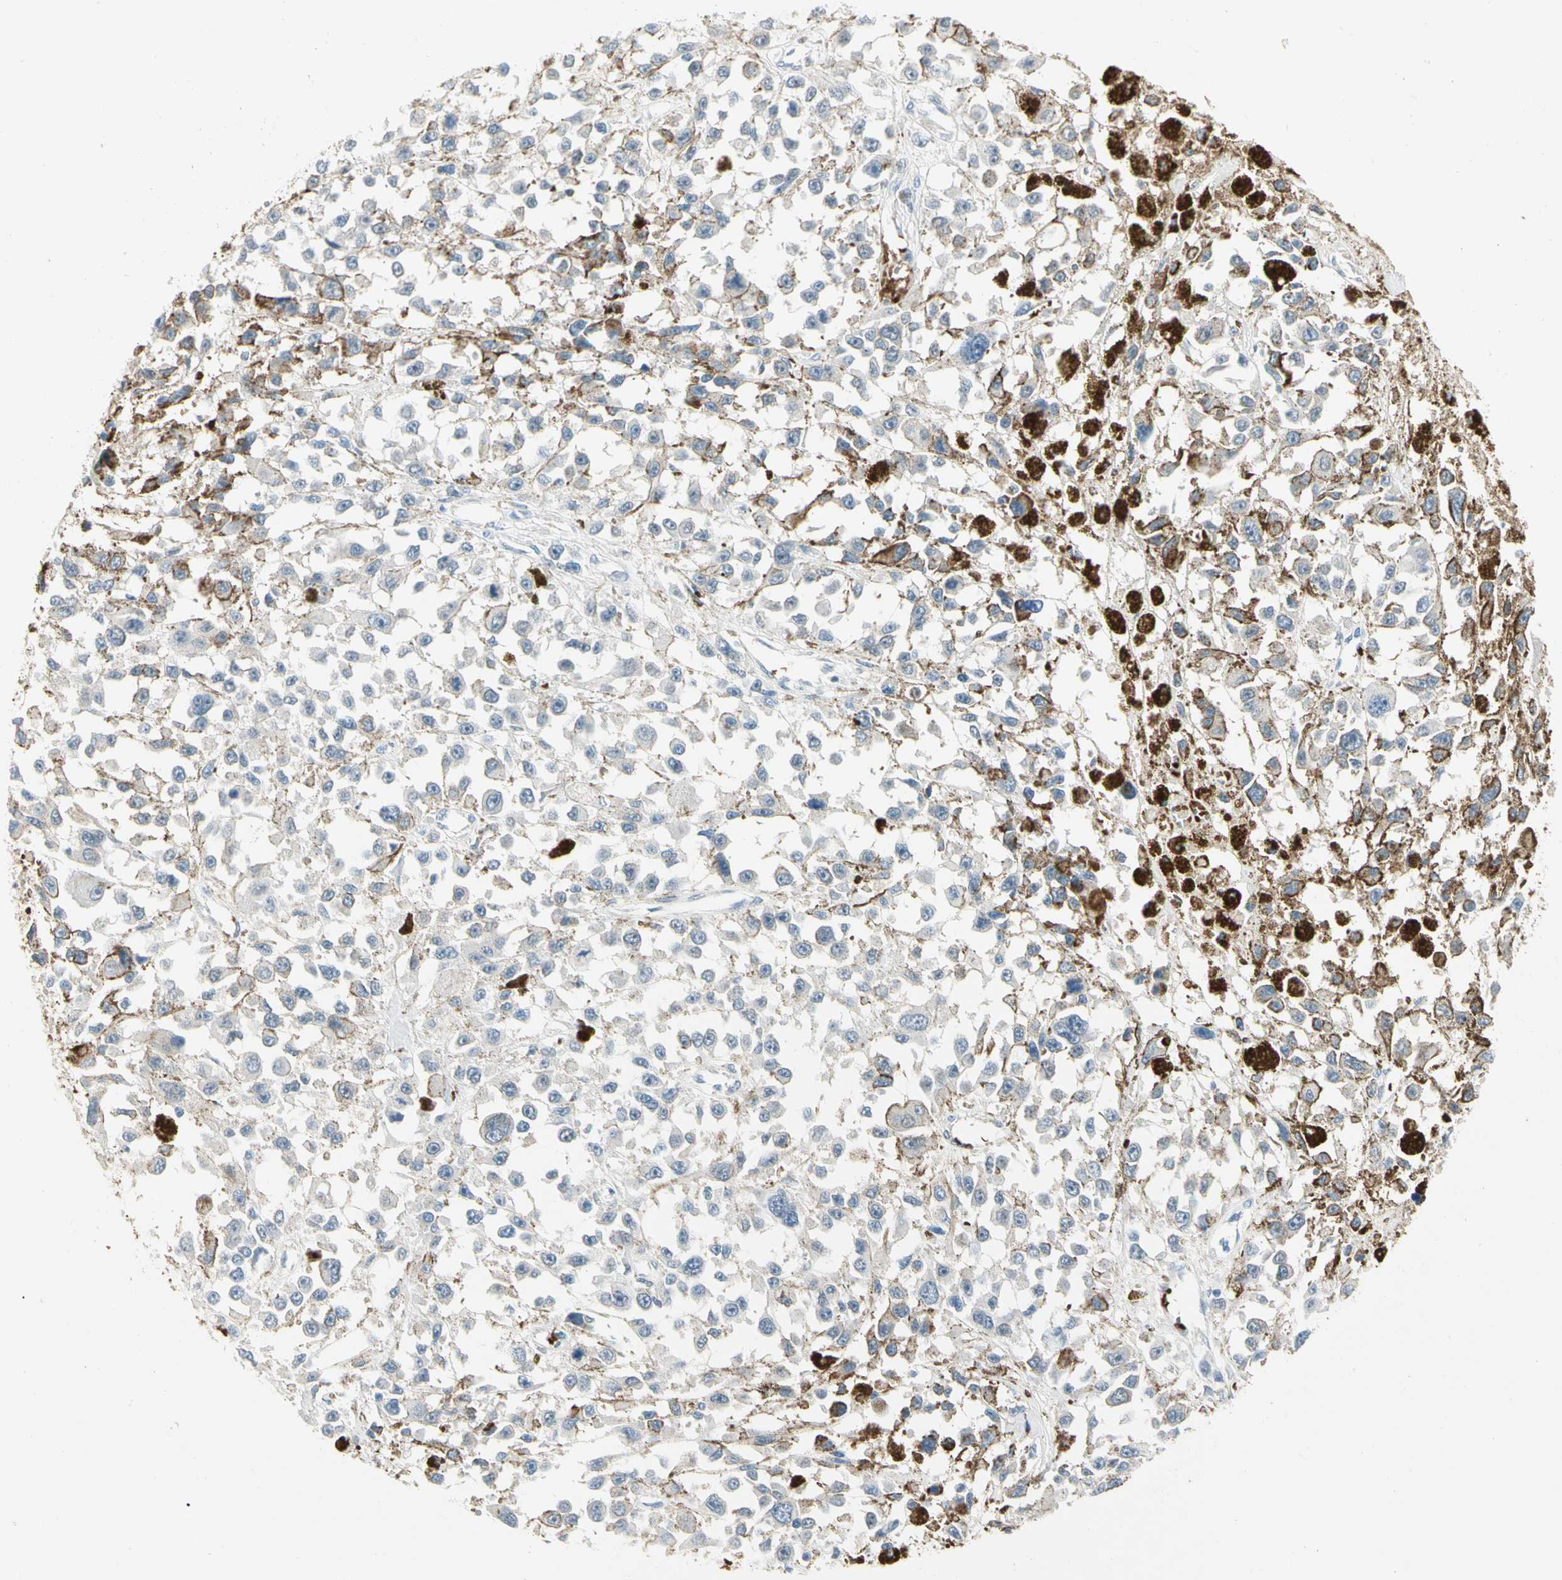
{"staining": {"intensity": "negative", "quantity": "none", "location": "none"}, "tissue": "melanoma", "cell_type": "Tumor cells", "image_type": "cancer", "snomed": [{"axis": "morphology", "description": "Malignant melanoma, Metastatic site"}, {"axis": "topography", "description": "Lymph node"}], "caption": "IHC histopathology image of neoplastic tissue: human malignant melanoma (metastatic site) stained with DAB exhibits no significant protein staining in tumor cells. (DAB (3,3'-diaminobenzidine) immunohistochemistry visualized using brightfield microscopy, high magnification).", "gene": "CA1", "patient": {"sex": "male", "age": 59}}